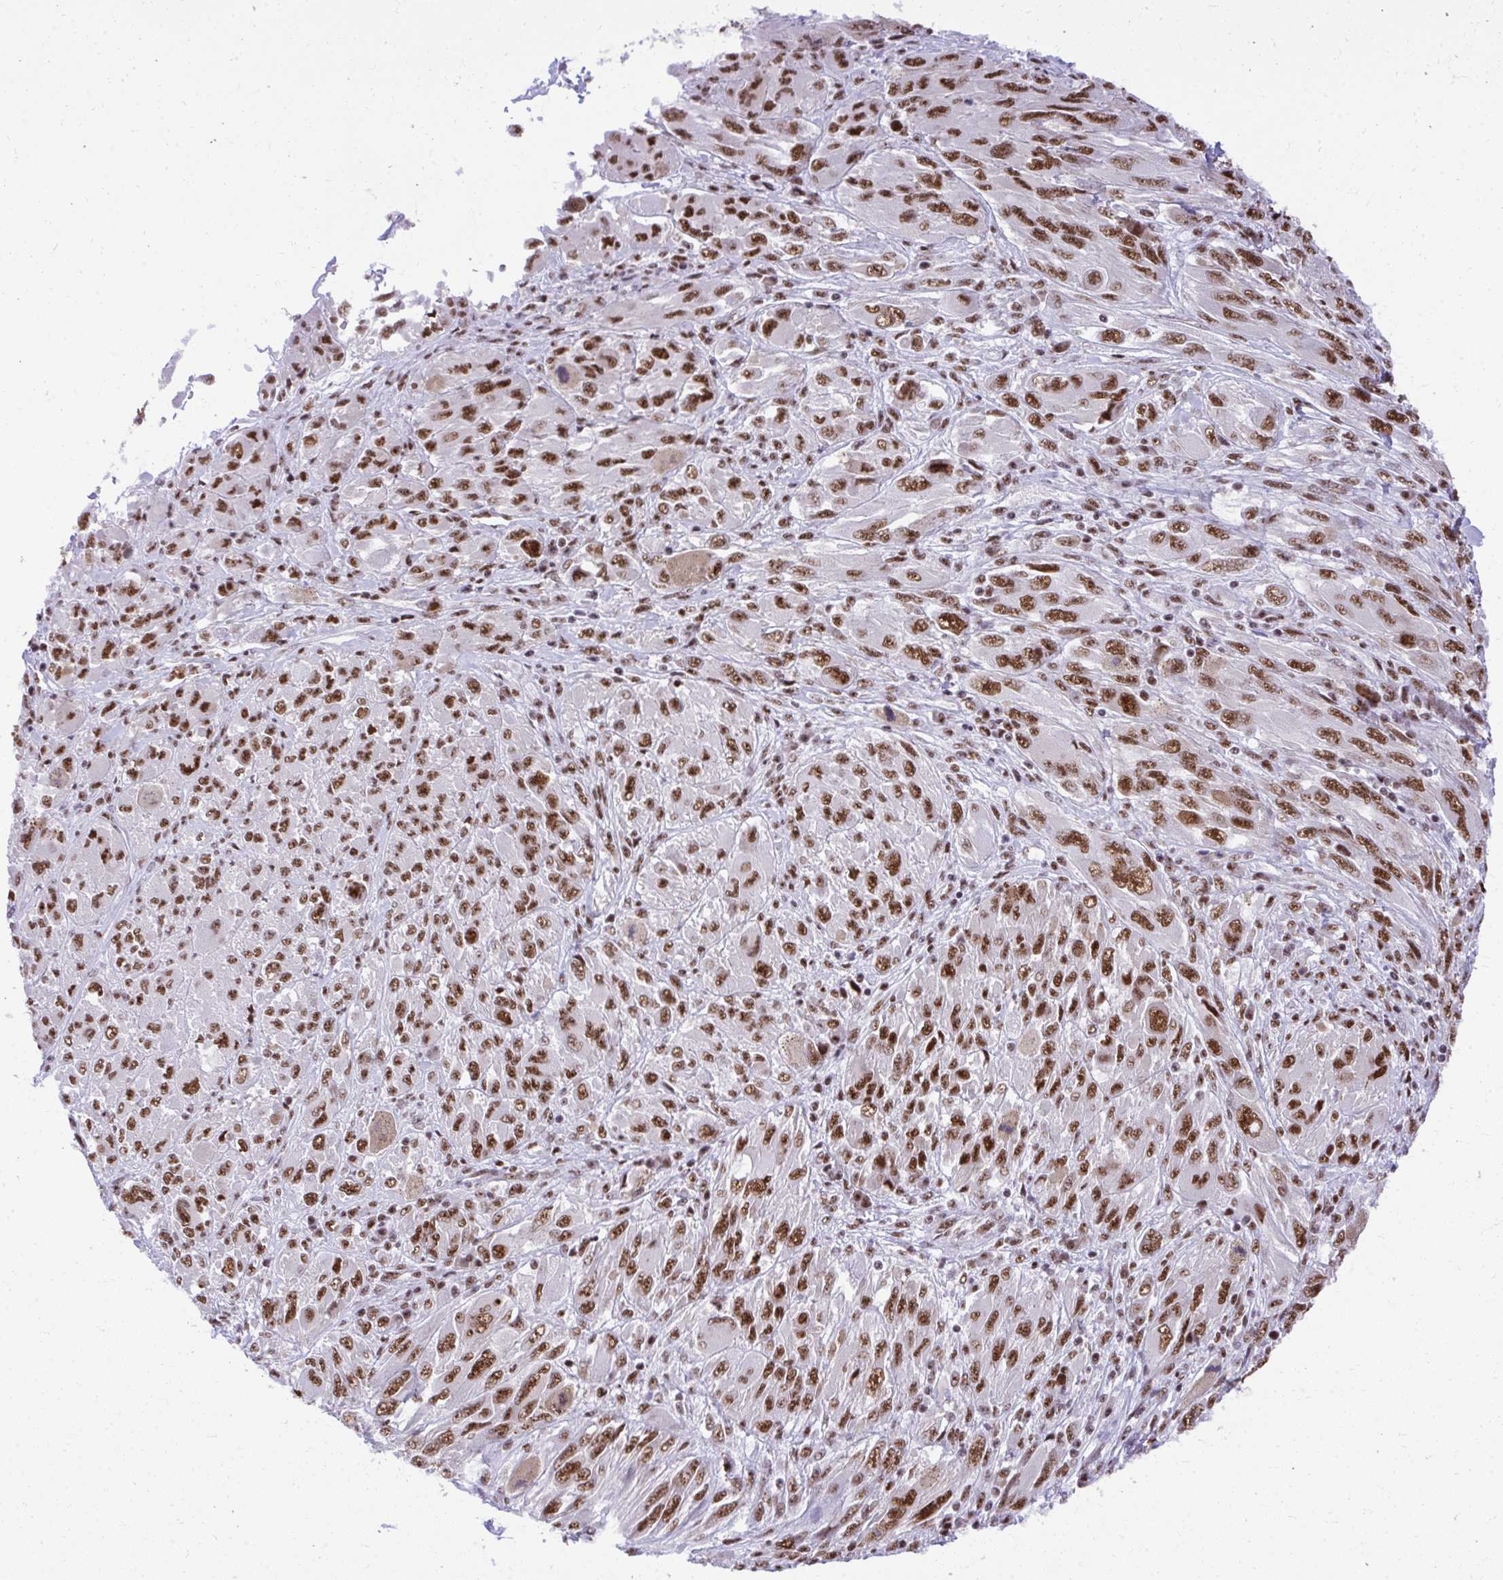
{"staining": {"intensity": "strong", "quantity": ">75%", "location": "nuclear"}, "tissue": "melanoma", "cell_type": "Tumor cells", "image_type": "cancer", "snomed": [{"axis": "morphology", "description": "Malignant melanoma, NOS"}, {"axis": "topography", "description": "Skin"}], "caption": "Brown immunohistochemical staining in malignant melanoma displays strong nuclear expression in about >75% of tumor cells.", "gene": "PRPF19", "patient": {"sex": "female", "age": 91}}